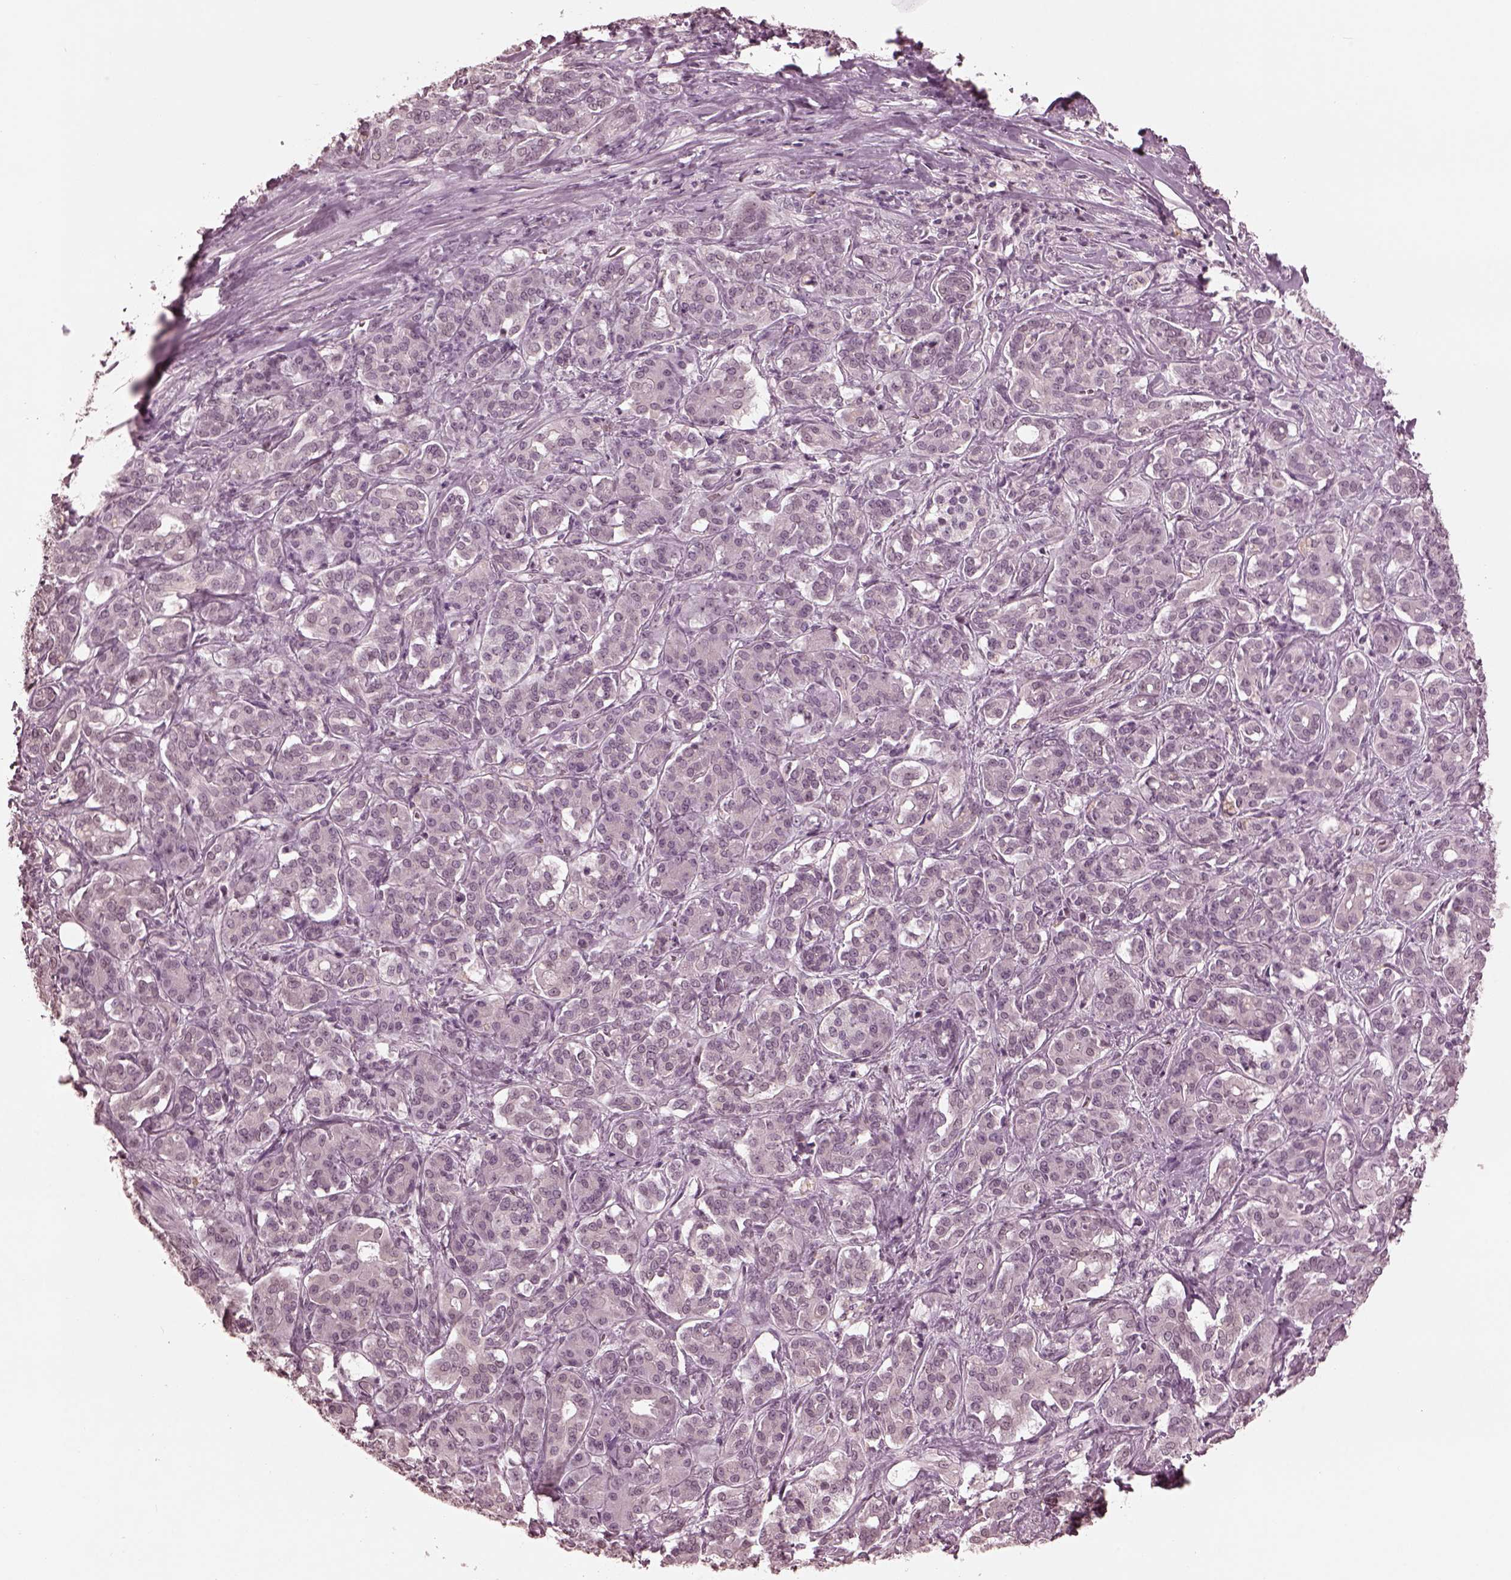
{"staining": {"intensity": "negative", "quantity": "none", "location": "none"}, "tissue": "pancreatic cancer", "cell_type": "Tumor cells", "image_type": "cancer", "snomed": [{"axis": "morphology", "description": "Normal tissue, NOS"}, {"axis": "morphology", "description": "Inflammation, NOS"}, {"axis": "morphology", "description": "Adenocarcinoma, NOS"}, {"axis": "topography", "description": "Pancreas"}], "caption": "This is an immunohistochemistry (IHC) photomicrograph of pancreatic cancer (adenocarcinoma). There is no positivity in tumor cells.", "gene": "KRT79", "patient": {"sex": "male", "age": 57}}